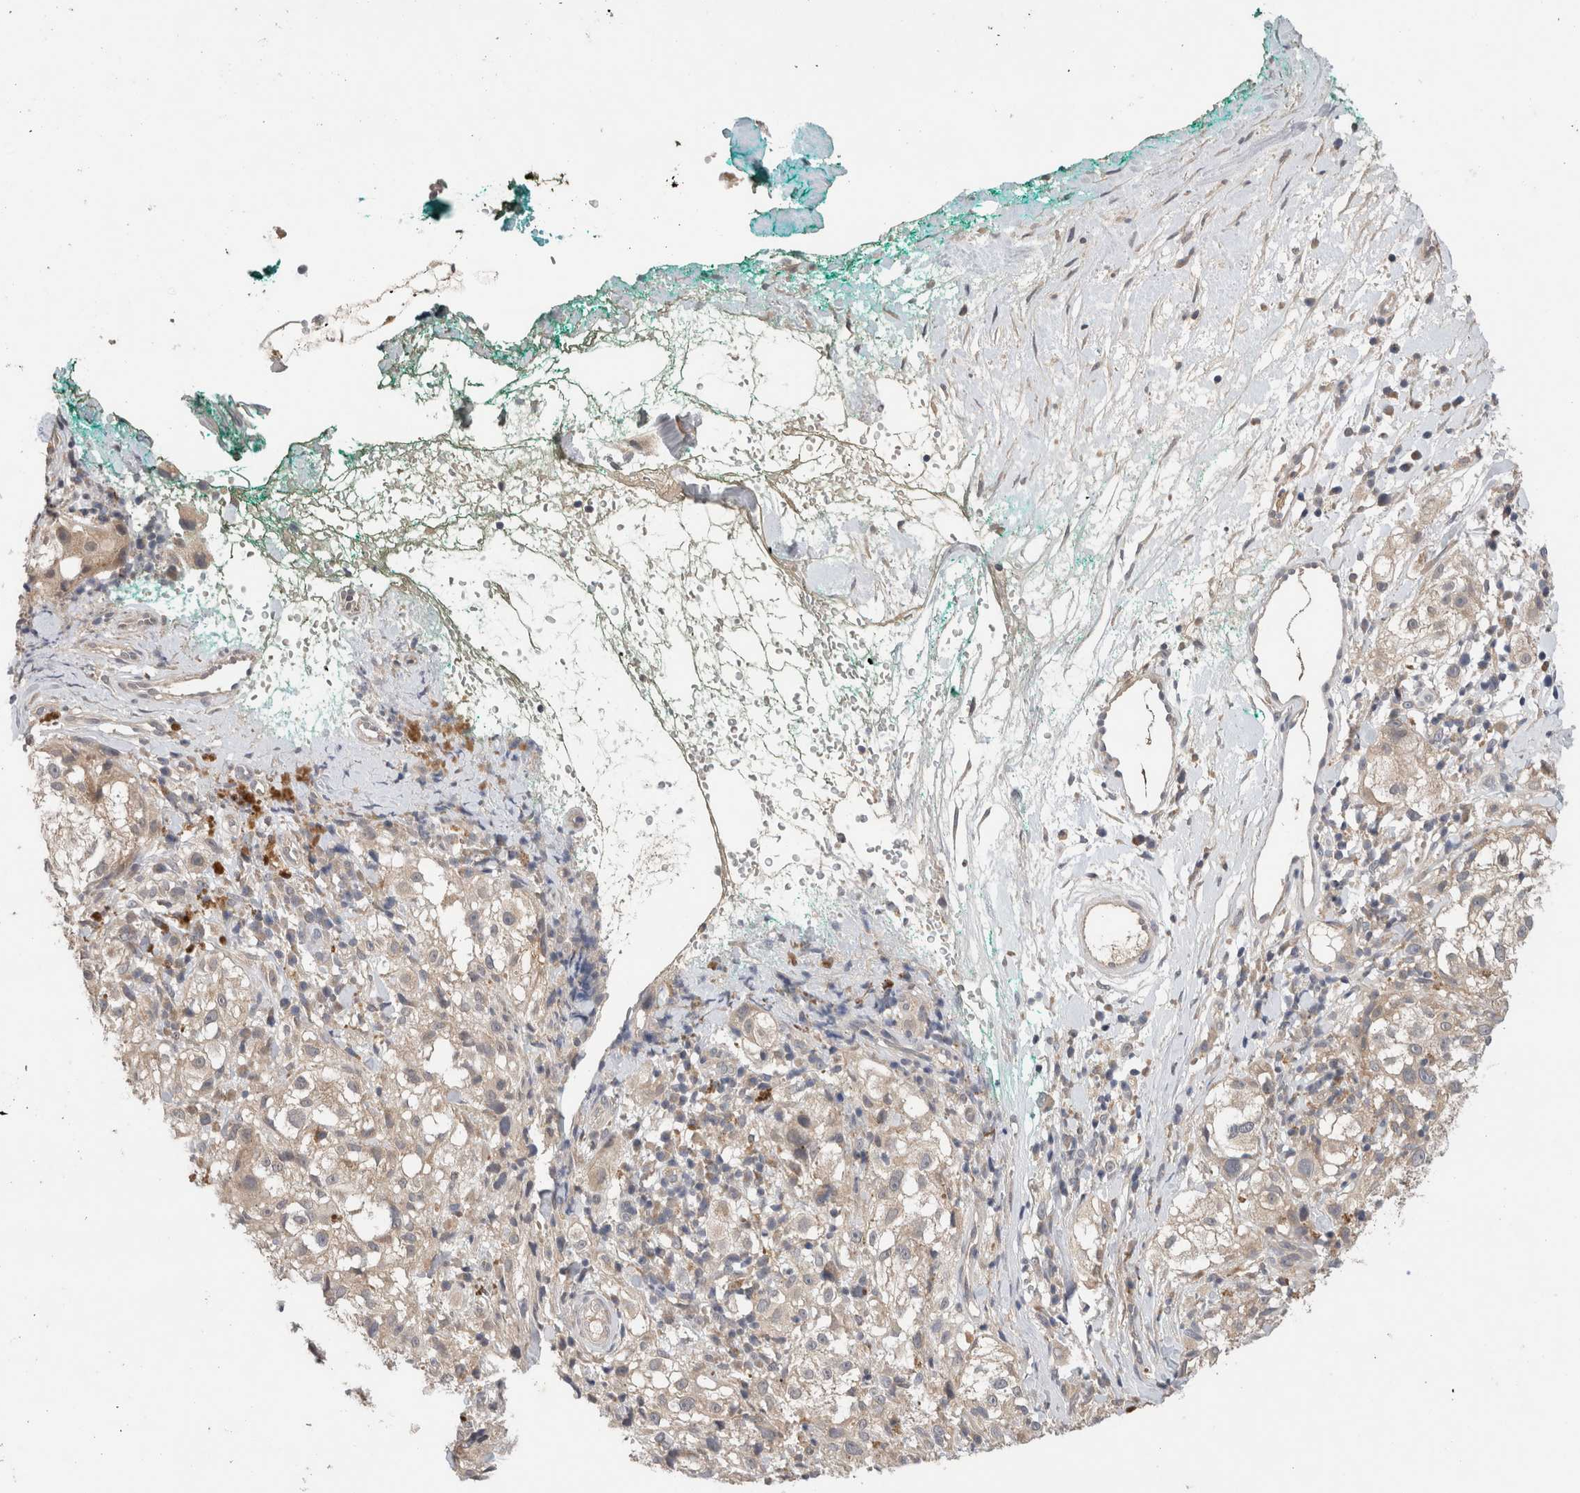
{"staining": {"intensity": "weak", "quantity": "25%-75%", "location": "cytoplasmic/membranous"}, "tissue": "melanoma", "cell_type": "Tumor cells", "image_type": "cancer", "snomed": [{"axis": "morphology", "description": "Necrosis, NOS"}, {"axis": "morphology", "description": "Malignant melanoma, NOS"}, {"axis": "topography", "description": "Skin"}], "caption": "This histopathology image demonstrates malignant melanoma stained with immunohistochemistry (IHC) to label a protein in brown. The cytoplasmic/membranous of tumor cells show weak positivity for the protein. Nuclei are counter-stained blue.", "gene": "SGK1", "patient": {"sex": "female", "age": 87}}